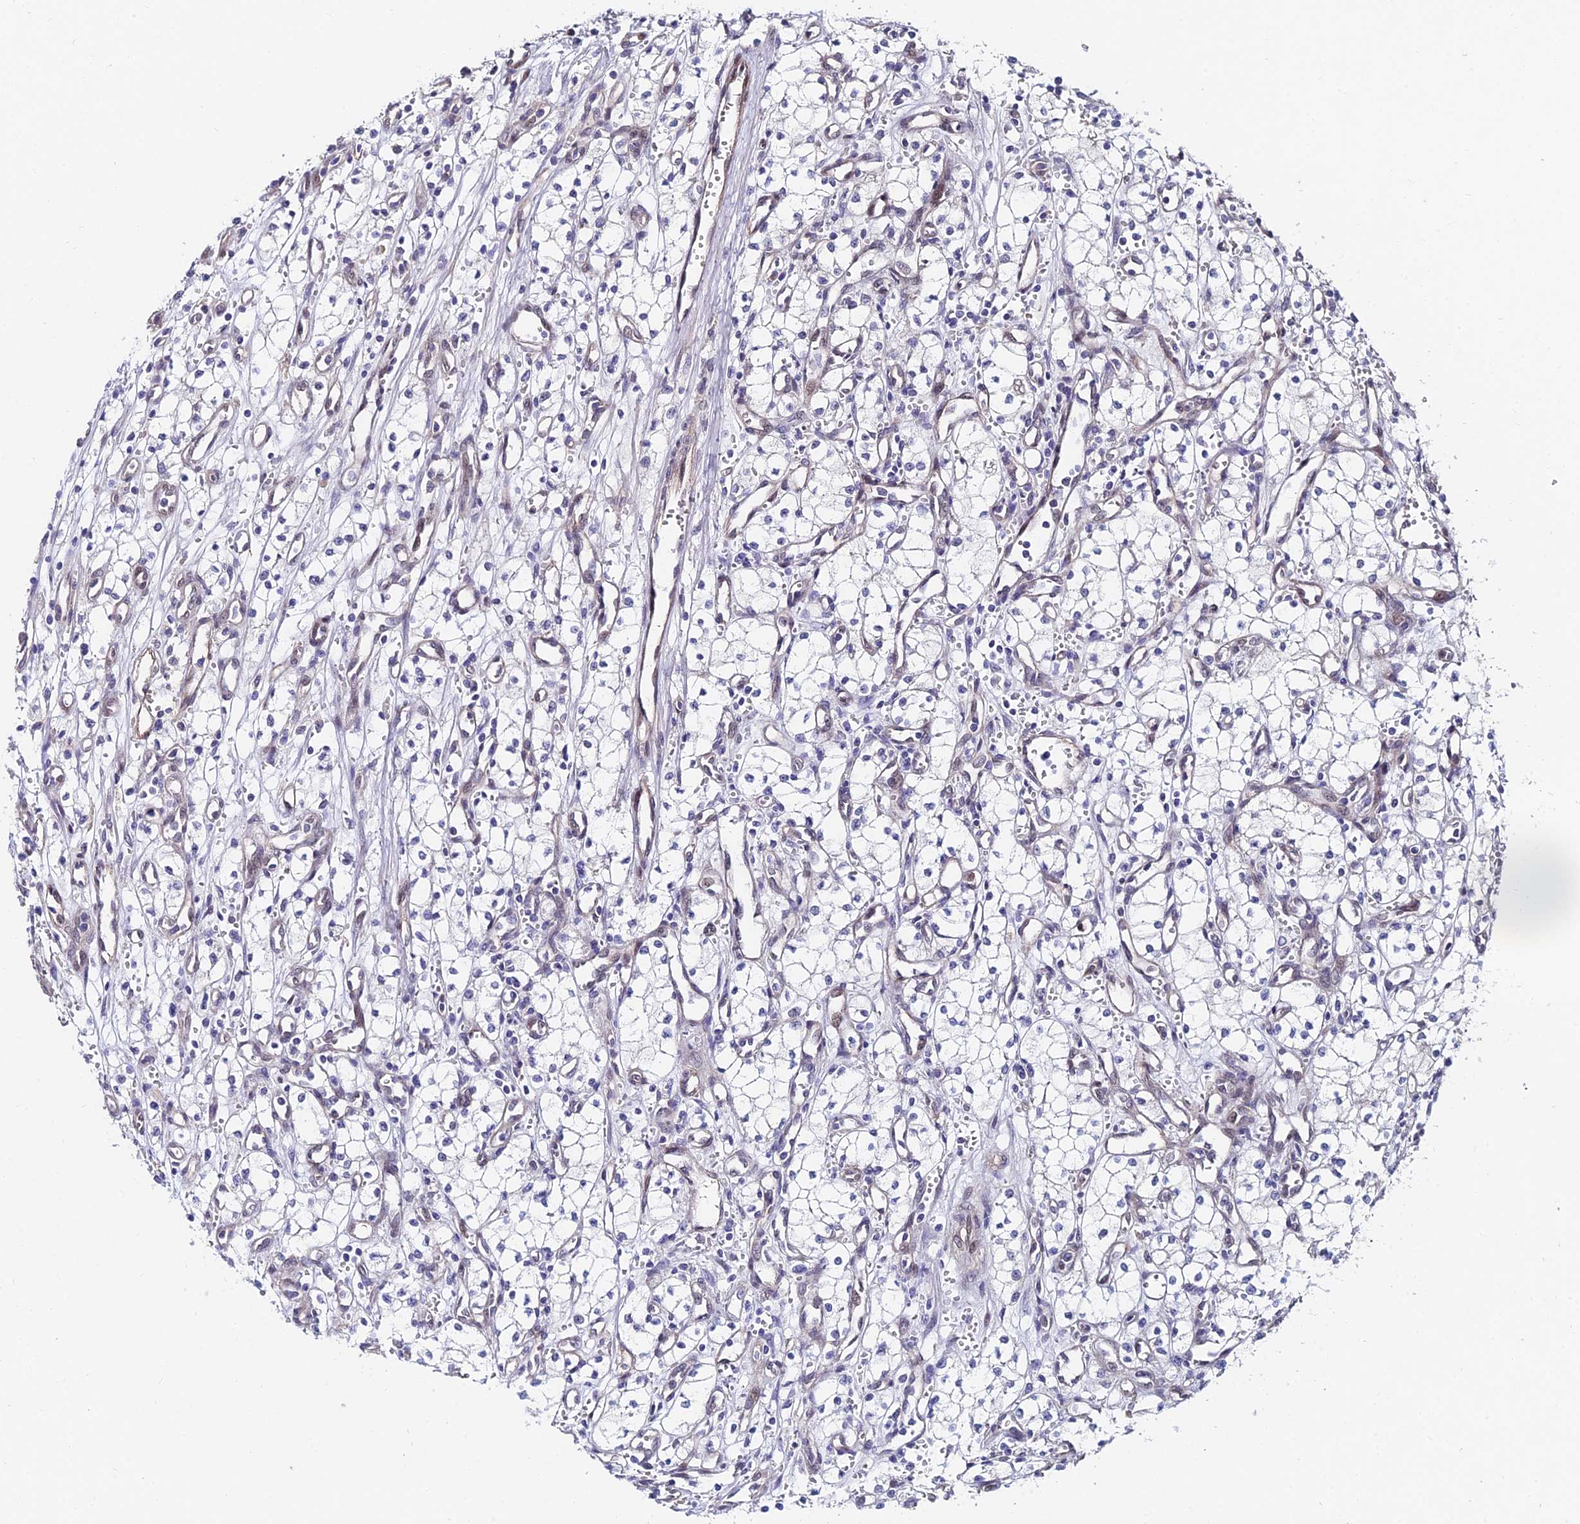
{"staining": {"intensity": "negative", "quantity": "none", "location": "none"}, "tissue": "renal cancer", "cell_type": "Tumor cells", "image_type": "cancer", "snomed": [{"axis": "morphology", "description": "Adenocarcinoma, NOS"}, {"axis": "topography", "description": "Kidney"}], "caption": "Renal cancer (adenocarcinoma) stained for a protein using immunohistochemistry reveals no staining tumor cells.", "gene": "TRIM24", "patient": {"sex": "male", "age": 59}}